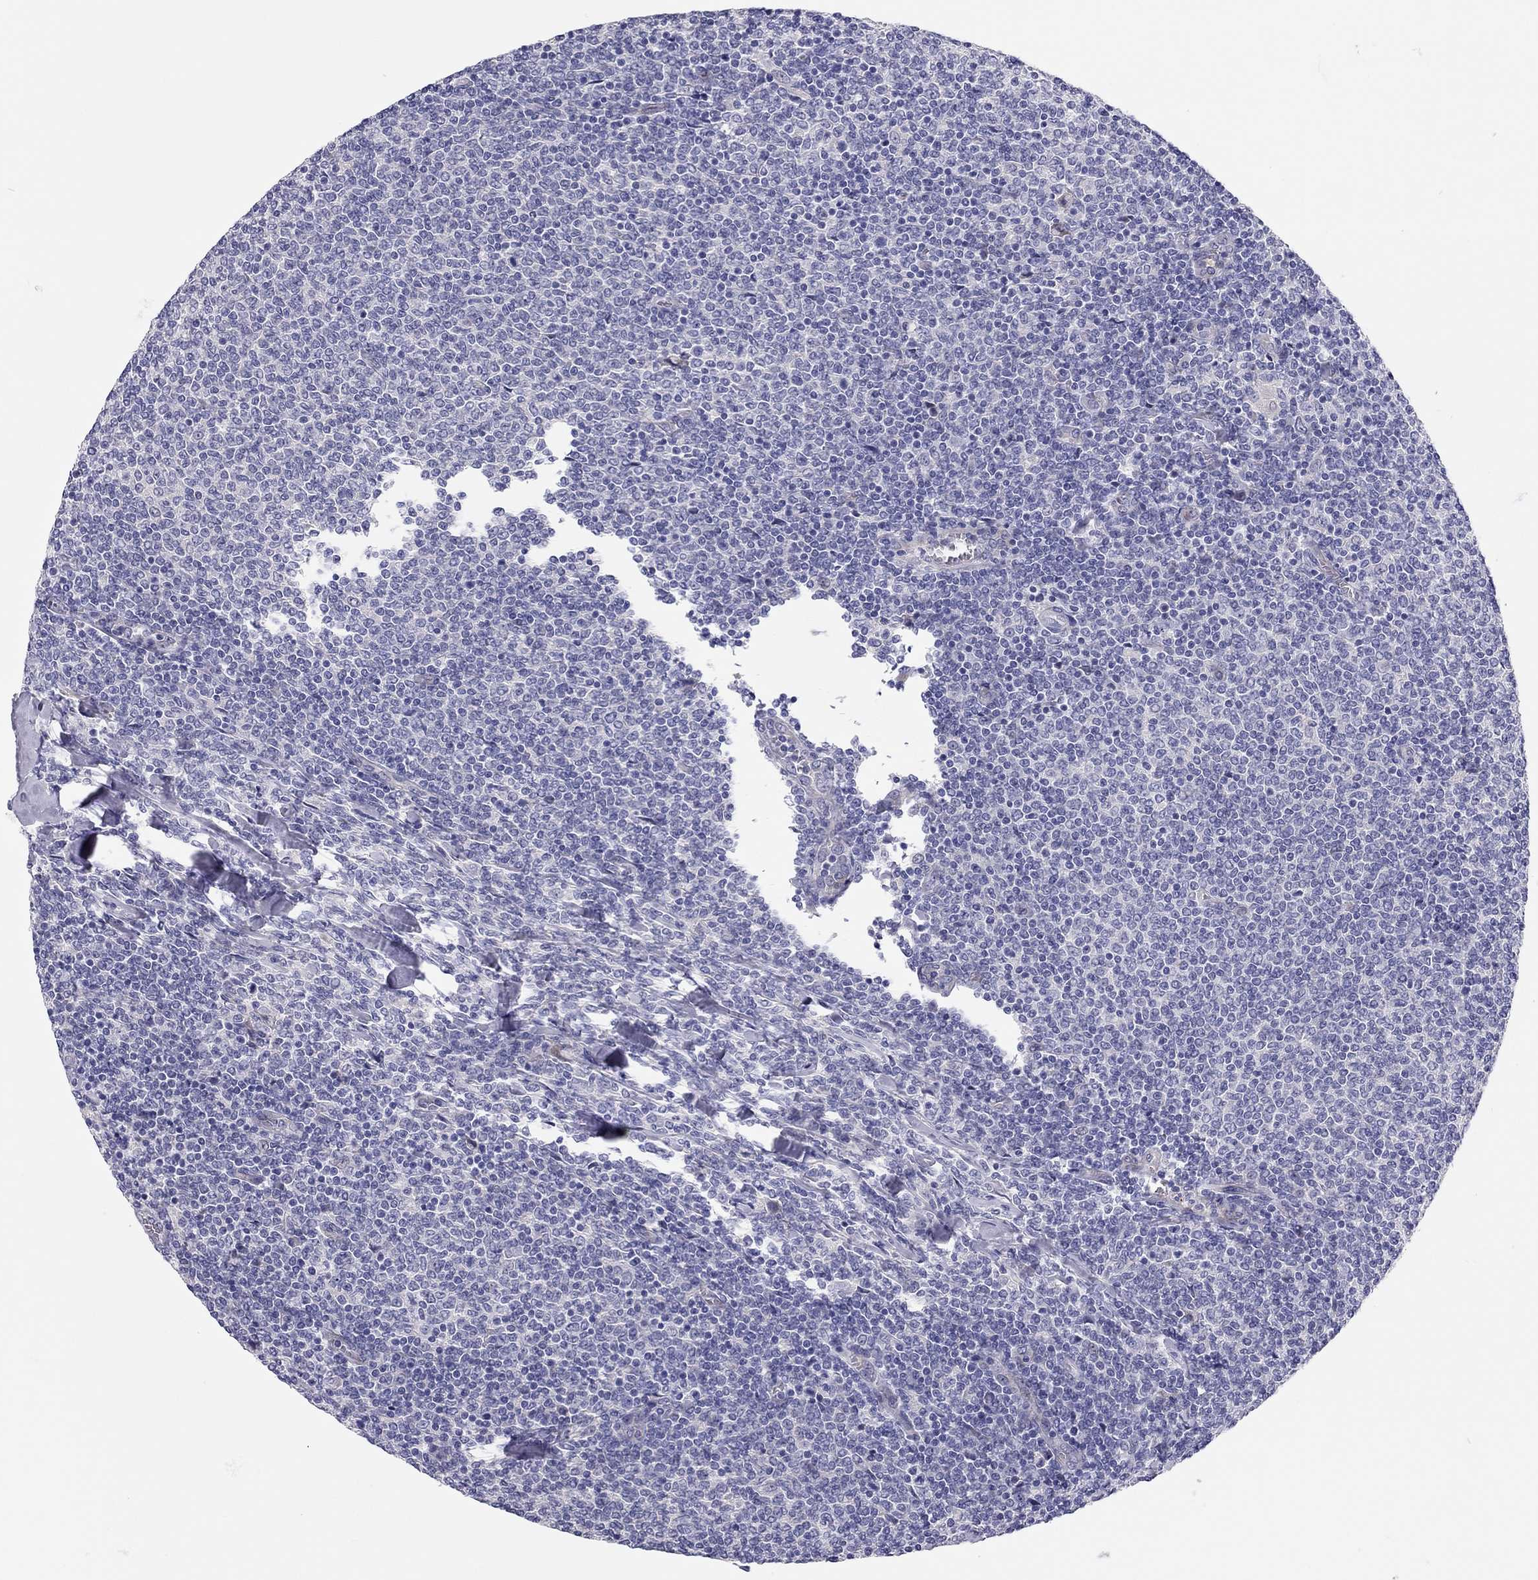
{"staining": {"intensity": "negative", "quantity": "none", "location": "none"}, "tissue": "lymphoma", "cell_type": "Tumor cells", "image_type": "cancer", "snomed": [{"axis": "morphology", "description": "Malignant lymphoma, non-Hodgkin's type, Low grade"}, {"axis": "topography", "description": "Lymph node"}], "caption": "DAB immunohistochemical staining of human malignant lymphoma, non-Hodgkin's type (low-grade) exhibits no significant expression in tumor cells.", "gene": "SCARB1", "patient": {"sex": "male", "age": 52}}